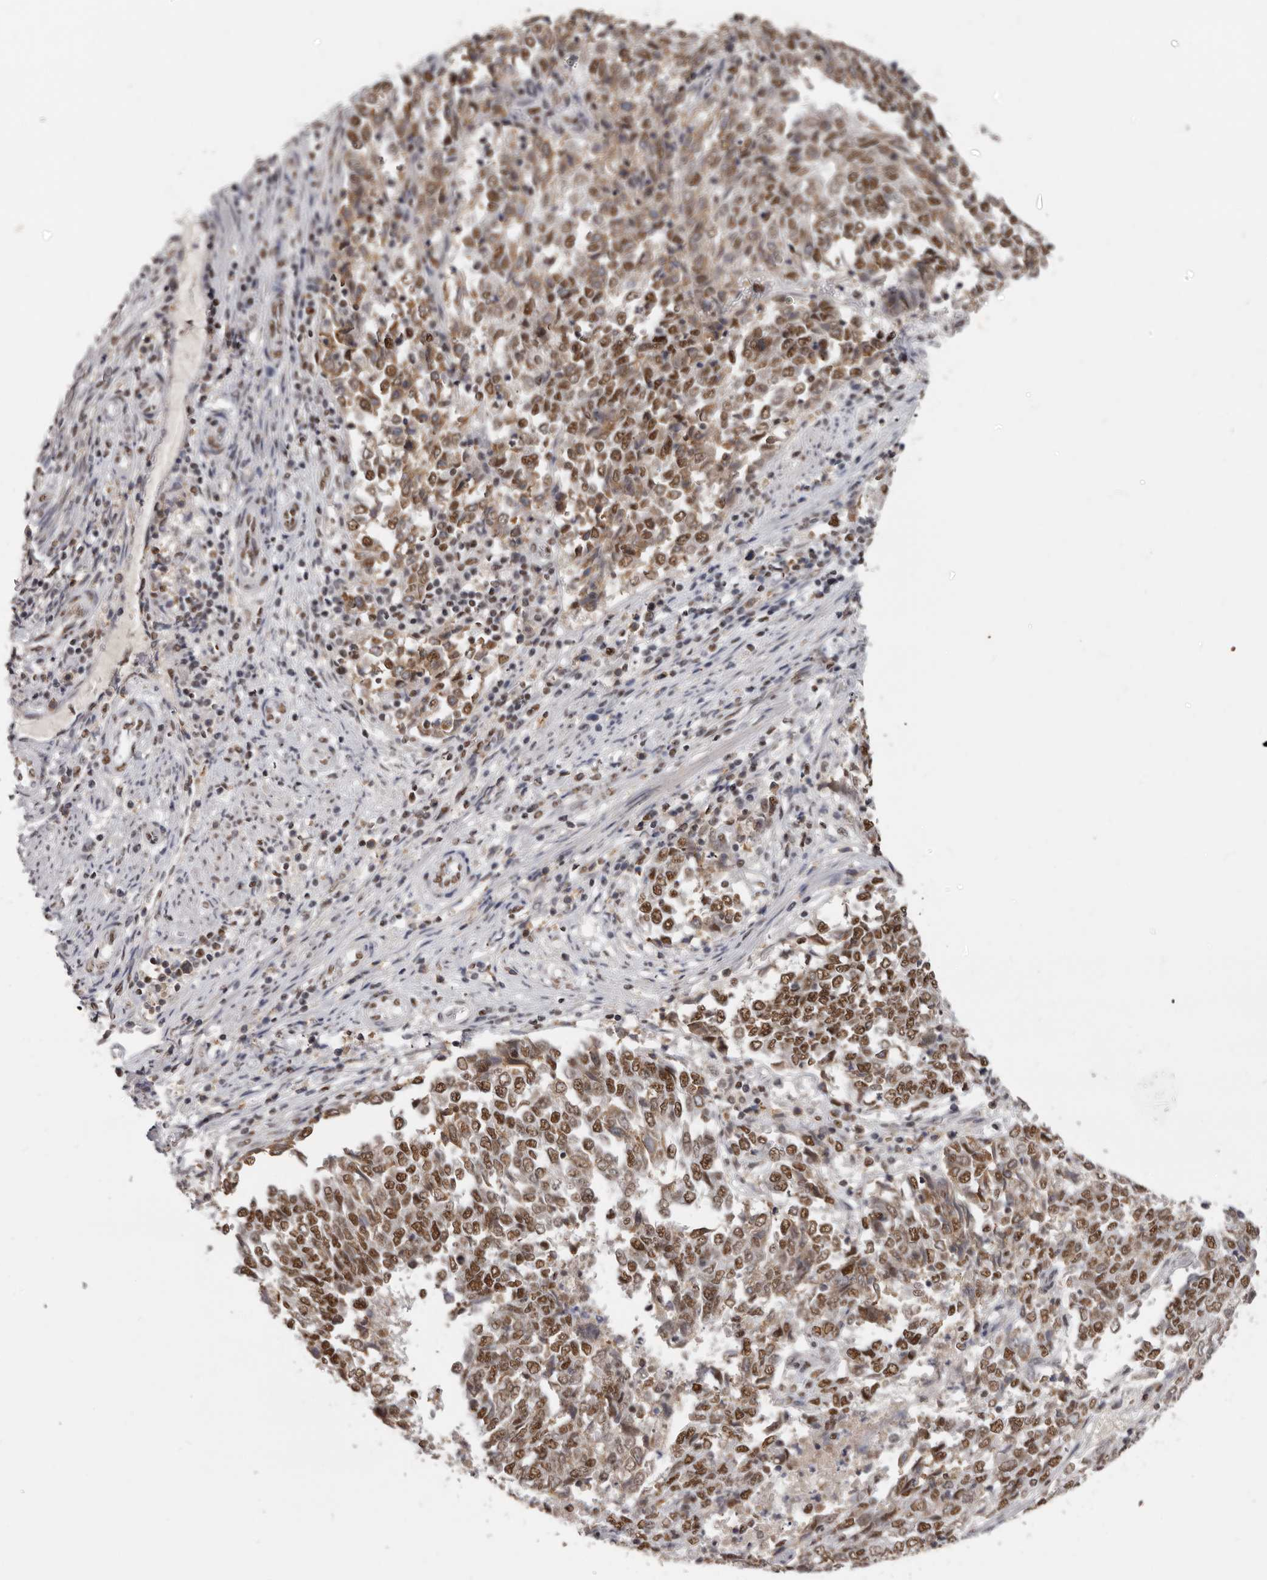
{"staining": {"intensity": "moderate", "quantity": ">75%", "location": "cytoplasmic/membranous,nuclear"}, "tissue": "endometrial cancer", "cell_type": "Tumor cells", "image_type": "cancer", "snomed": [{"axis": "morphology", "description": "Adenocarcinoma, NOS"}, {"axis": "topography", "description": "Endometrium"}], "caption": "Endometrial cancer (adenocarcinoma) was stained to show a protein in brown. There is medium levels of moderate cytoplasmic/membranous and nuclear staining in about >75% of tumor cells.", "gene": "SCAF4", "patient": {"sex": "female", "age": 80}}